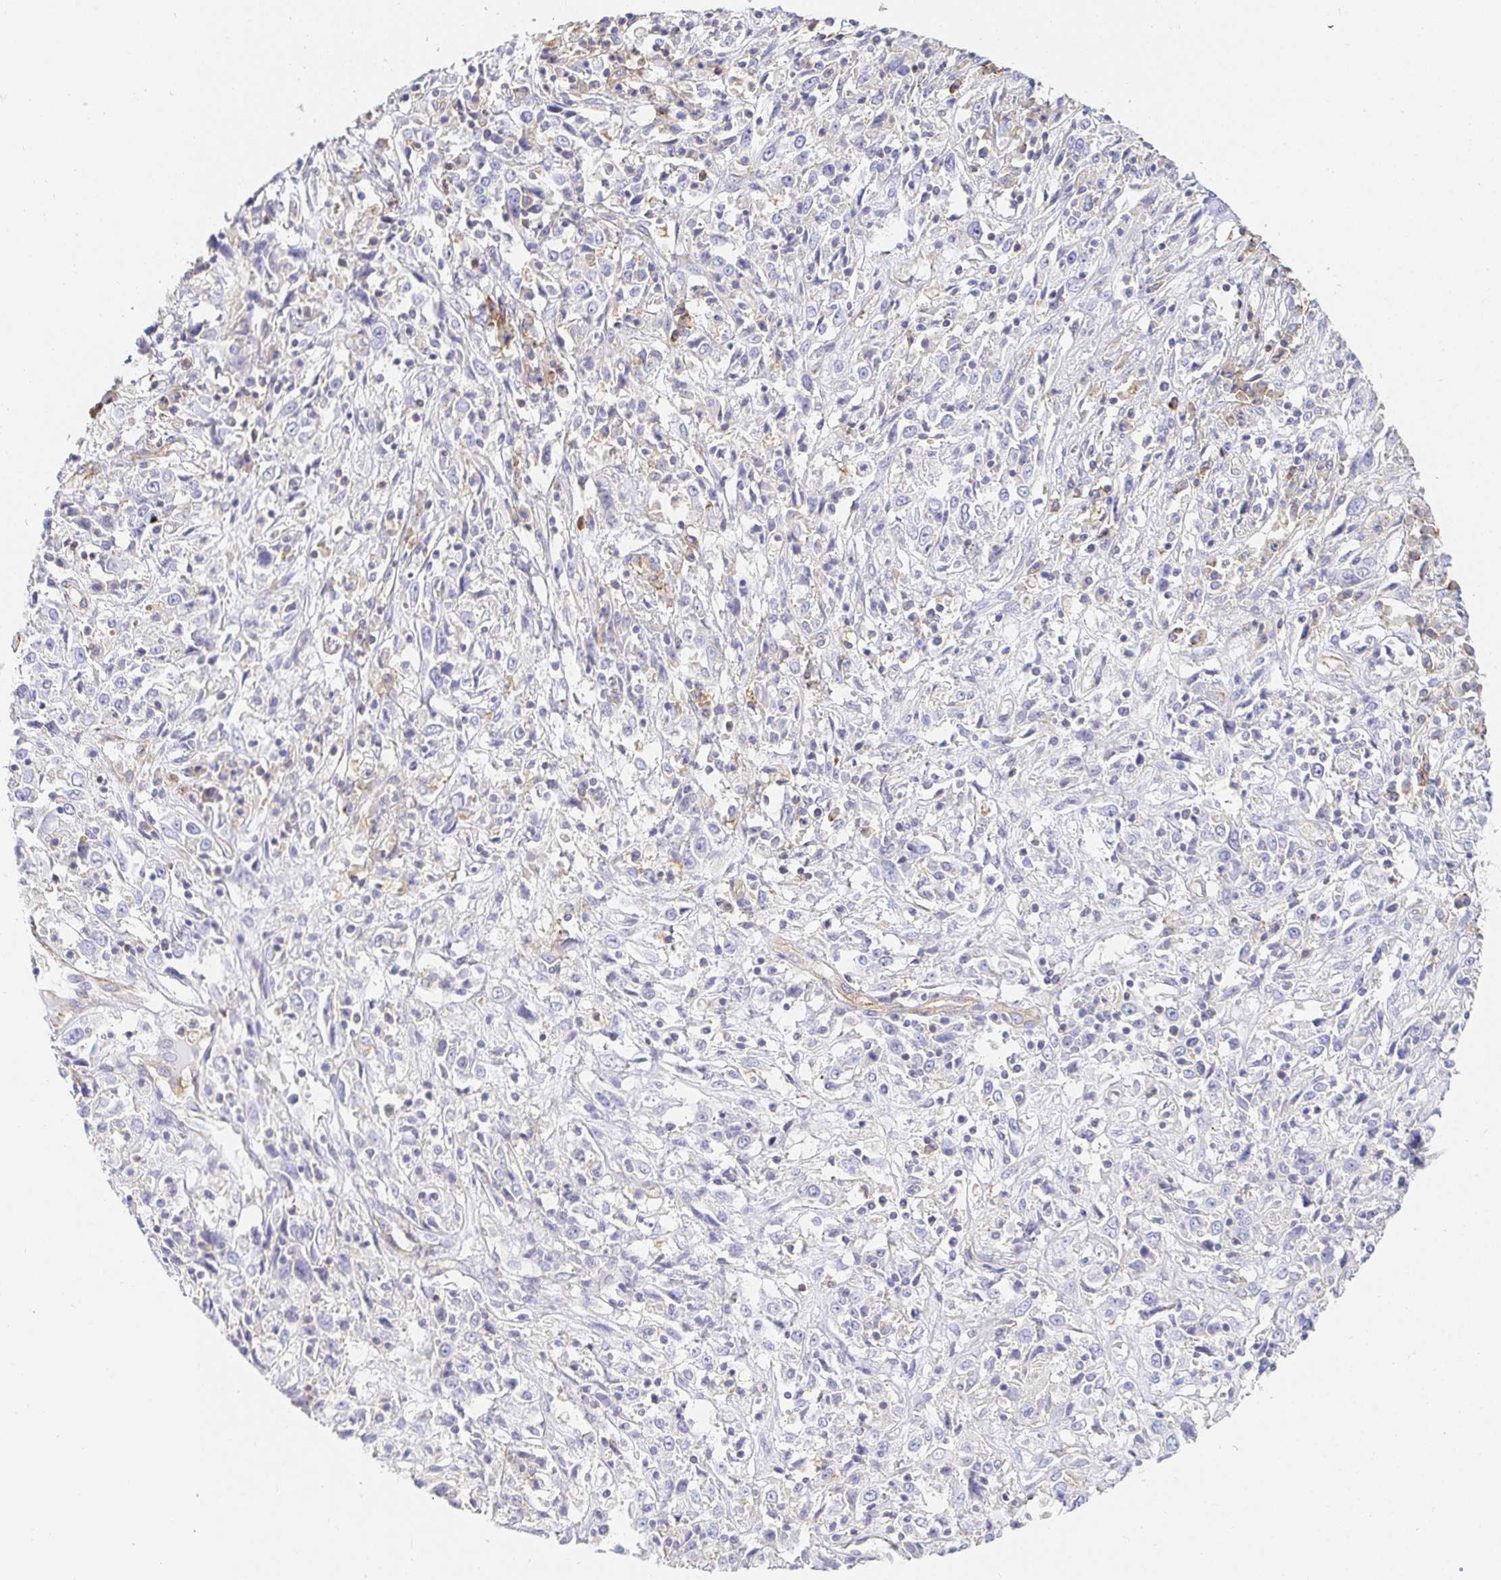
{"staining": {"intensity": "negative", "quantity": "none", "location": "none"}, "tissue": "cervical cancer", "cell_type": "Tumor cells", "image_type": "cancer", "snomed": [{"axis": "morphology", "description": "Adenocarcinoma, NOS"}, {"axis": "topography", "description": "Cervix"}], "caption": "Tumor cells show no significant staining in cervical cancer (adenocarcinoma). (DAB (3,3'-diaminobenzidine) IHC, high magnification).", "gene": "TSPAN19", "patient": {"sex": "female", "age": 40}}